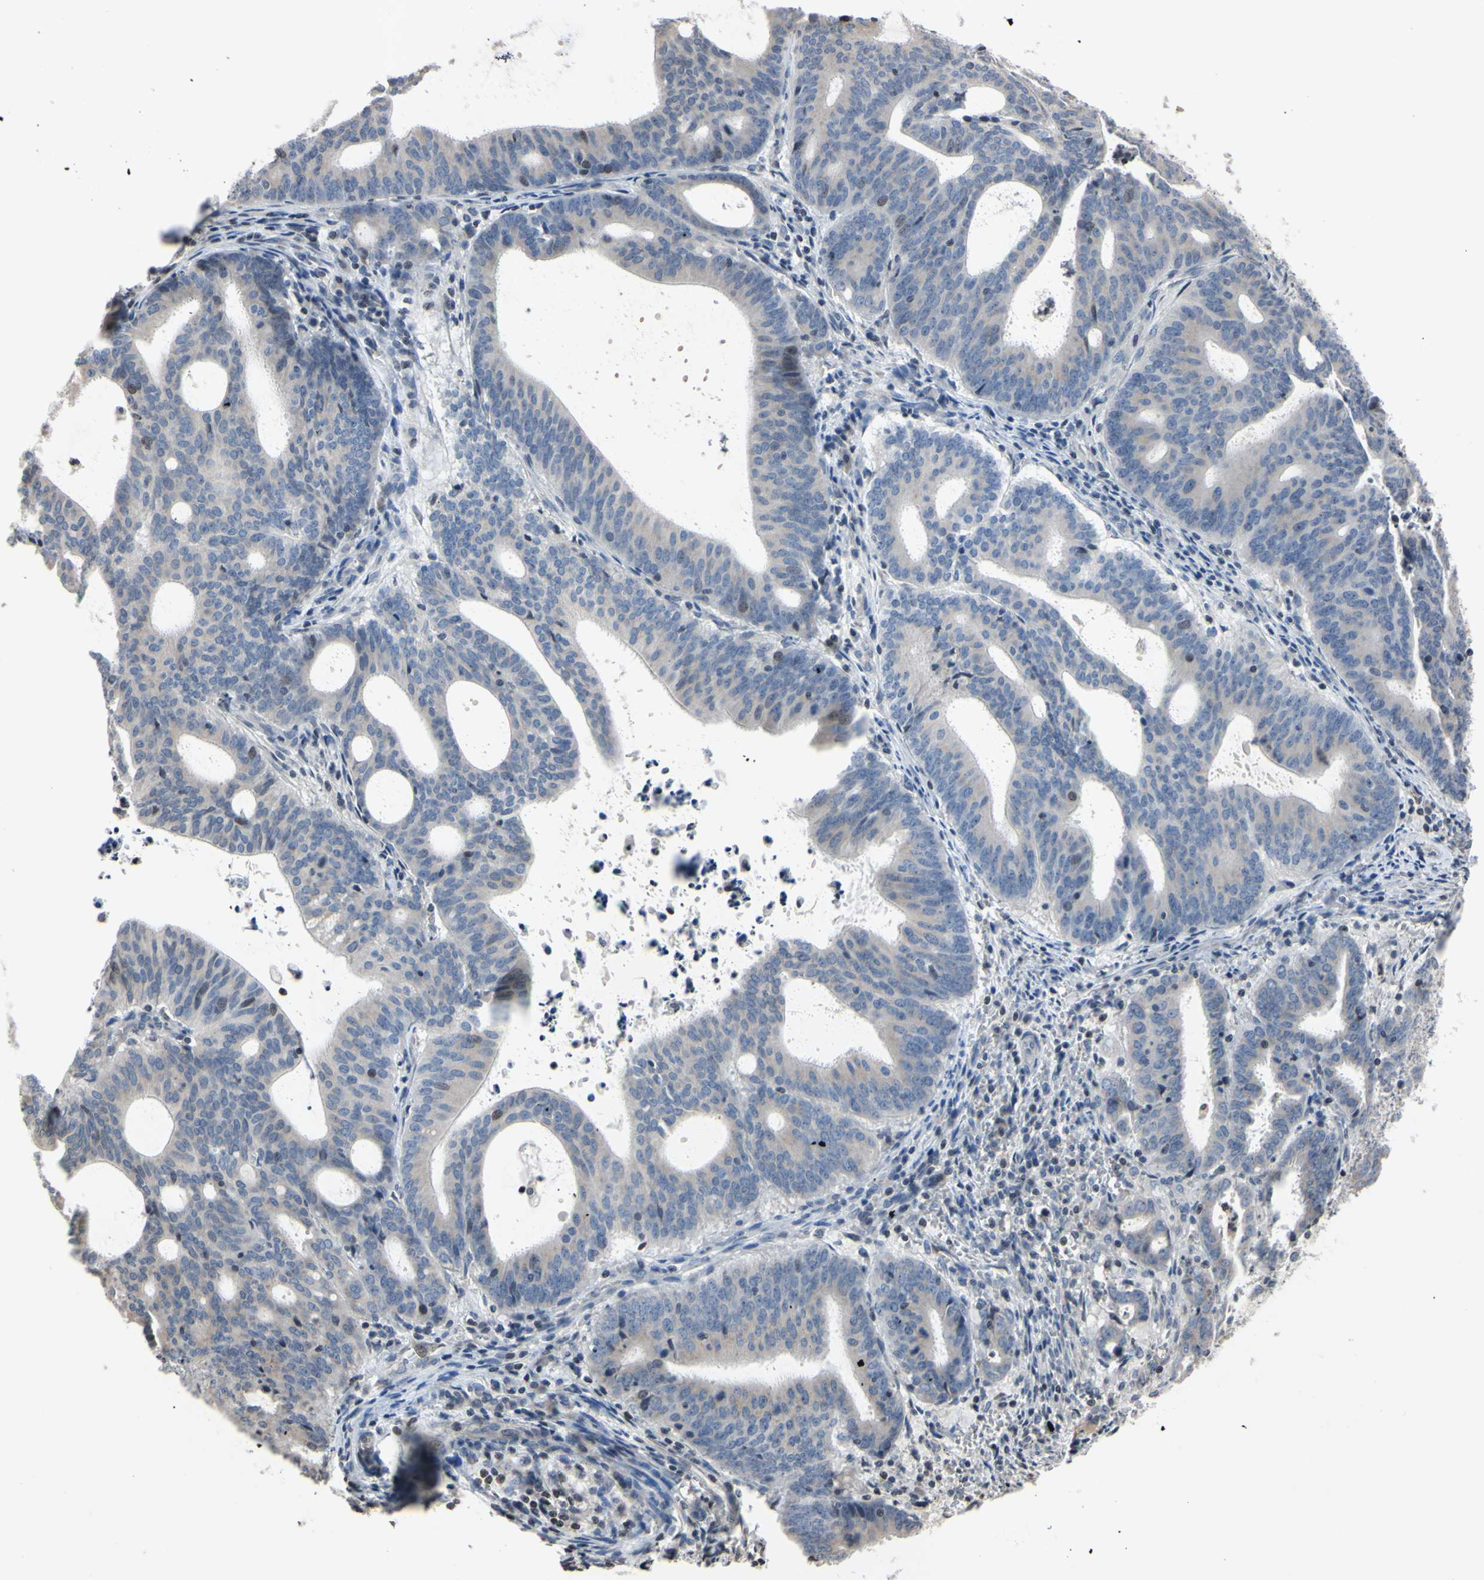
{"staining": {"intensity": "negative", "quantity": "none", "location": "none"}, "tissue": "endometrial cancer", "cell_type": "Tumor cells", "image_type": "cancer", "snomed": [{"axis": "morphology", "description": "Adenocarcinoma, NOS"}, {"axis": "topography", "description": "Uterus"}], "caption": "Protein analysis of adenocarcinoma (endometrial) reveals no significant positivity in tumor cells. Brightfield microscopy of immunohistochemistry stained with DAB (brown) and hematoxylin (blue), captured at high magnification.", "gene": "ARG1", "patient": {"sex": "female", "age": 83}}